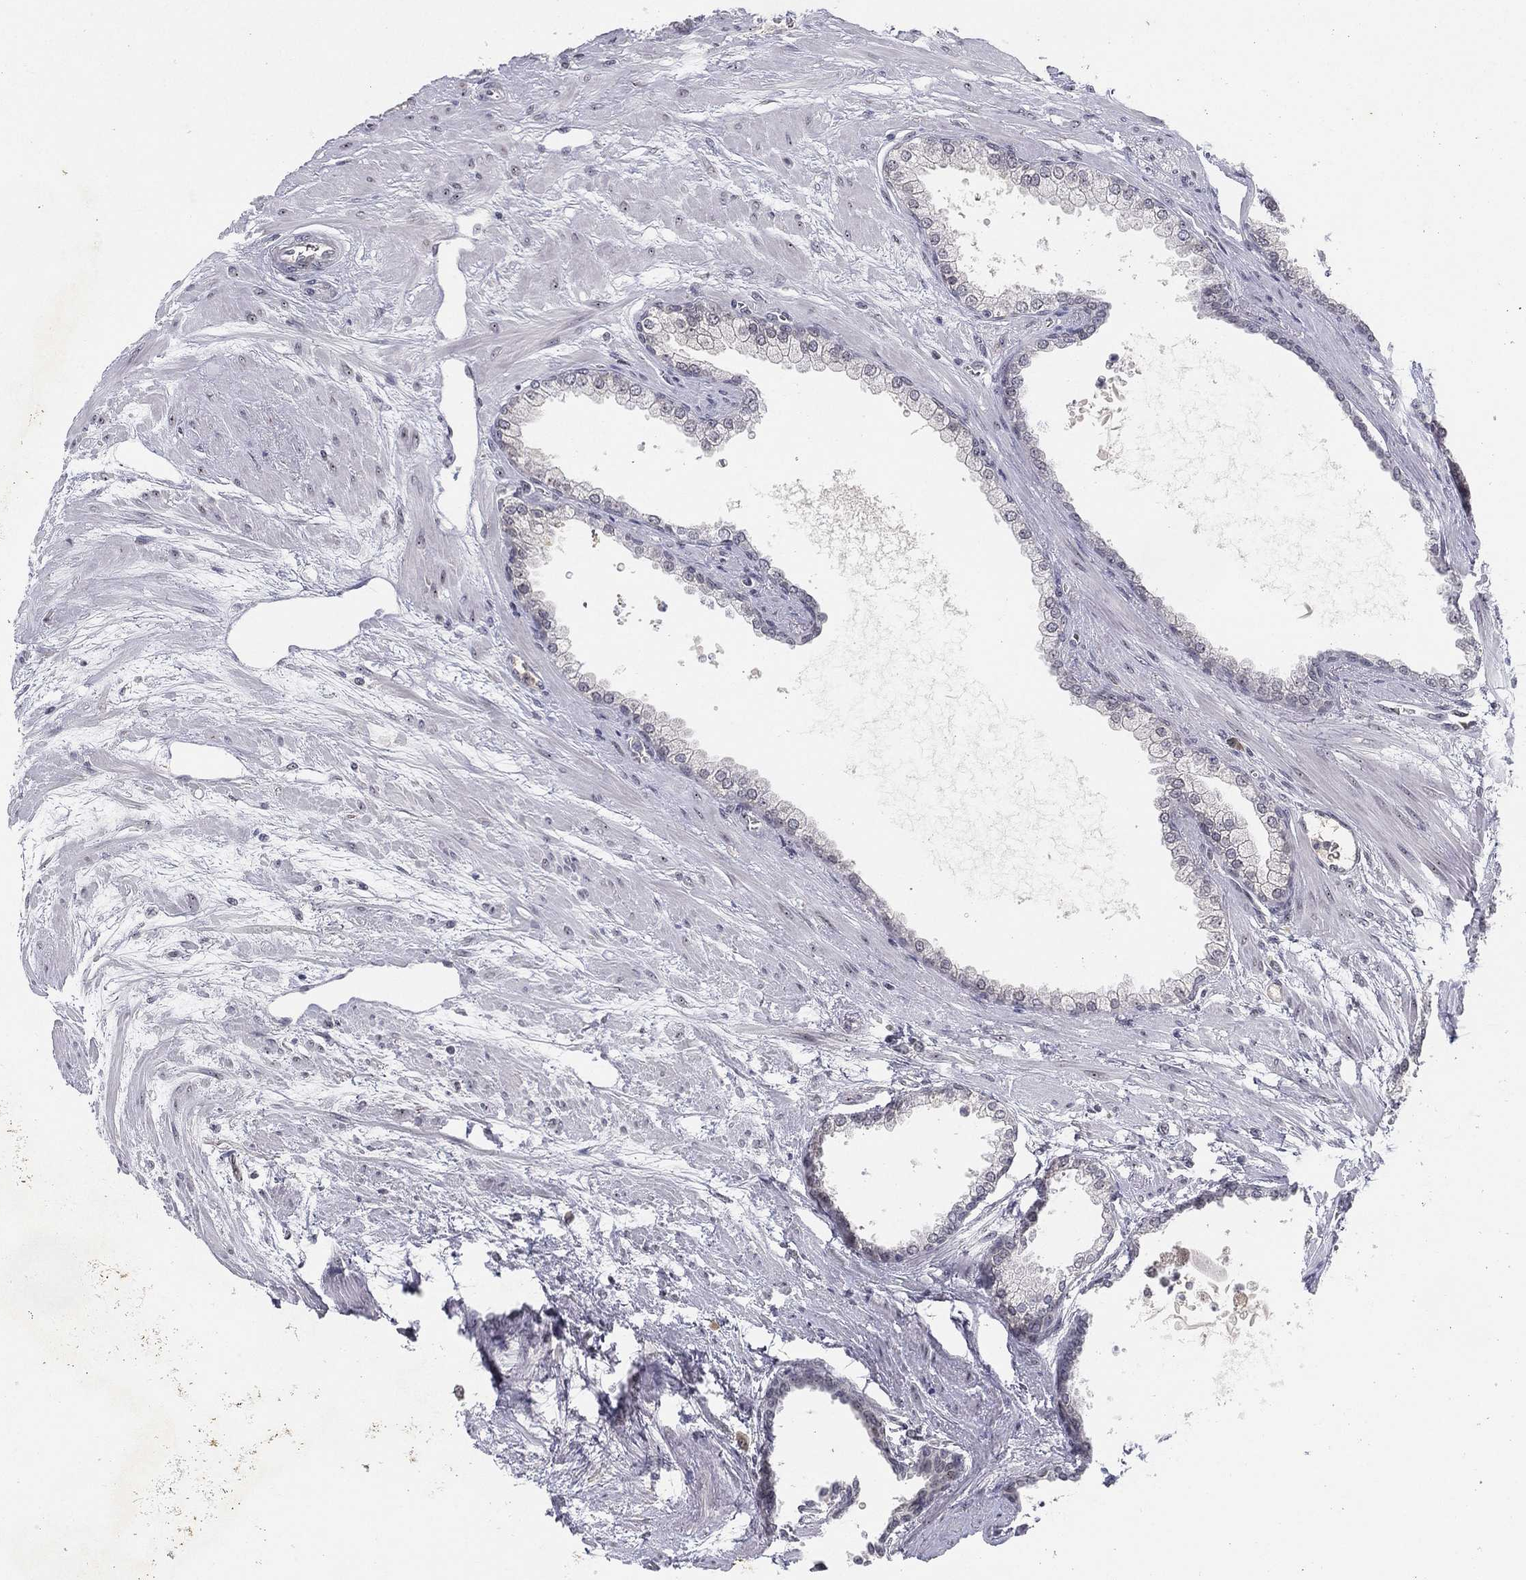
{"staining": {"intensity": "negative", "quantity": "none", "location": "none"}, "tissue": "prostate cancer", "cell_type": "Tumor cells", "image_type": "cancer", "snomed": [{"axis": "morphology", "description": "Adenocarcinoma, NOS"}, {"axis": "topography", "description": "Prostate"}], "caption": "The histopathology image reveals no significant positivity in tumor cells of prostate cancer. (DAB (3,3'-diaminobenzidine) immunohistochemistry (IHC) visualized using brightfield microscopy, high magnification).", "gene": "MS4A8", "patient": {"sex": "male", "age": 67}}